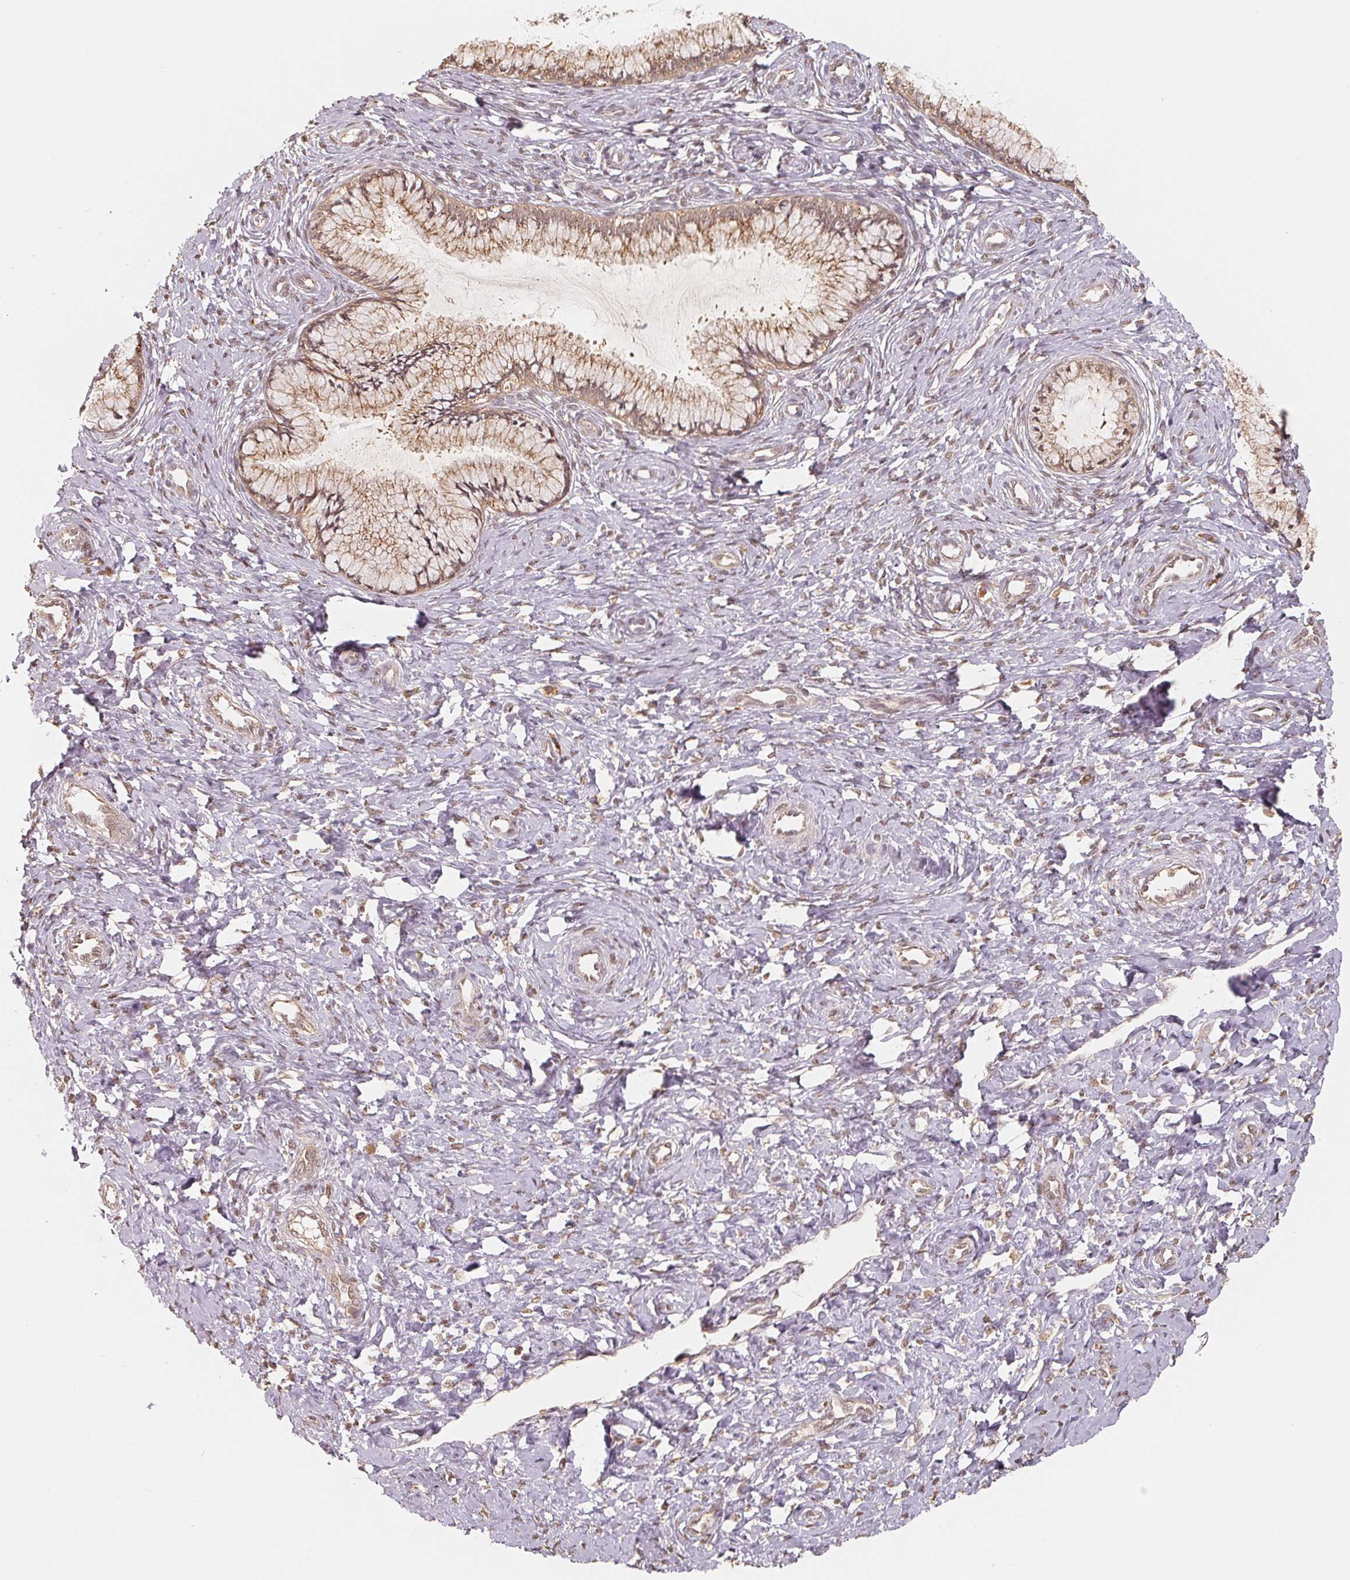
{"staining": {"intensity": "weak", "quantity": ">75%", "location": "cytoplasmic/membranous,nuclear"}, "tissue": "cervix", "cell_type": "Glandular cells", "image_type": "normal", "snomed": [{"axis": "morphology", "description": "Normal tissue, NOS"}, {"axis": "topography", "description": "Cervix"}], "caption": "Brown immunohistochemical staining in unremarkable cervix exhibits weak cytoplasmic/membranous,nuclear staining in approximately >75% of glandular cells.", "gene": "GUSB", "patient": {"sex": "female", "age": 37}}